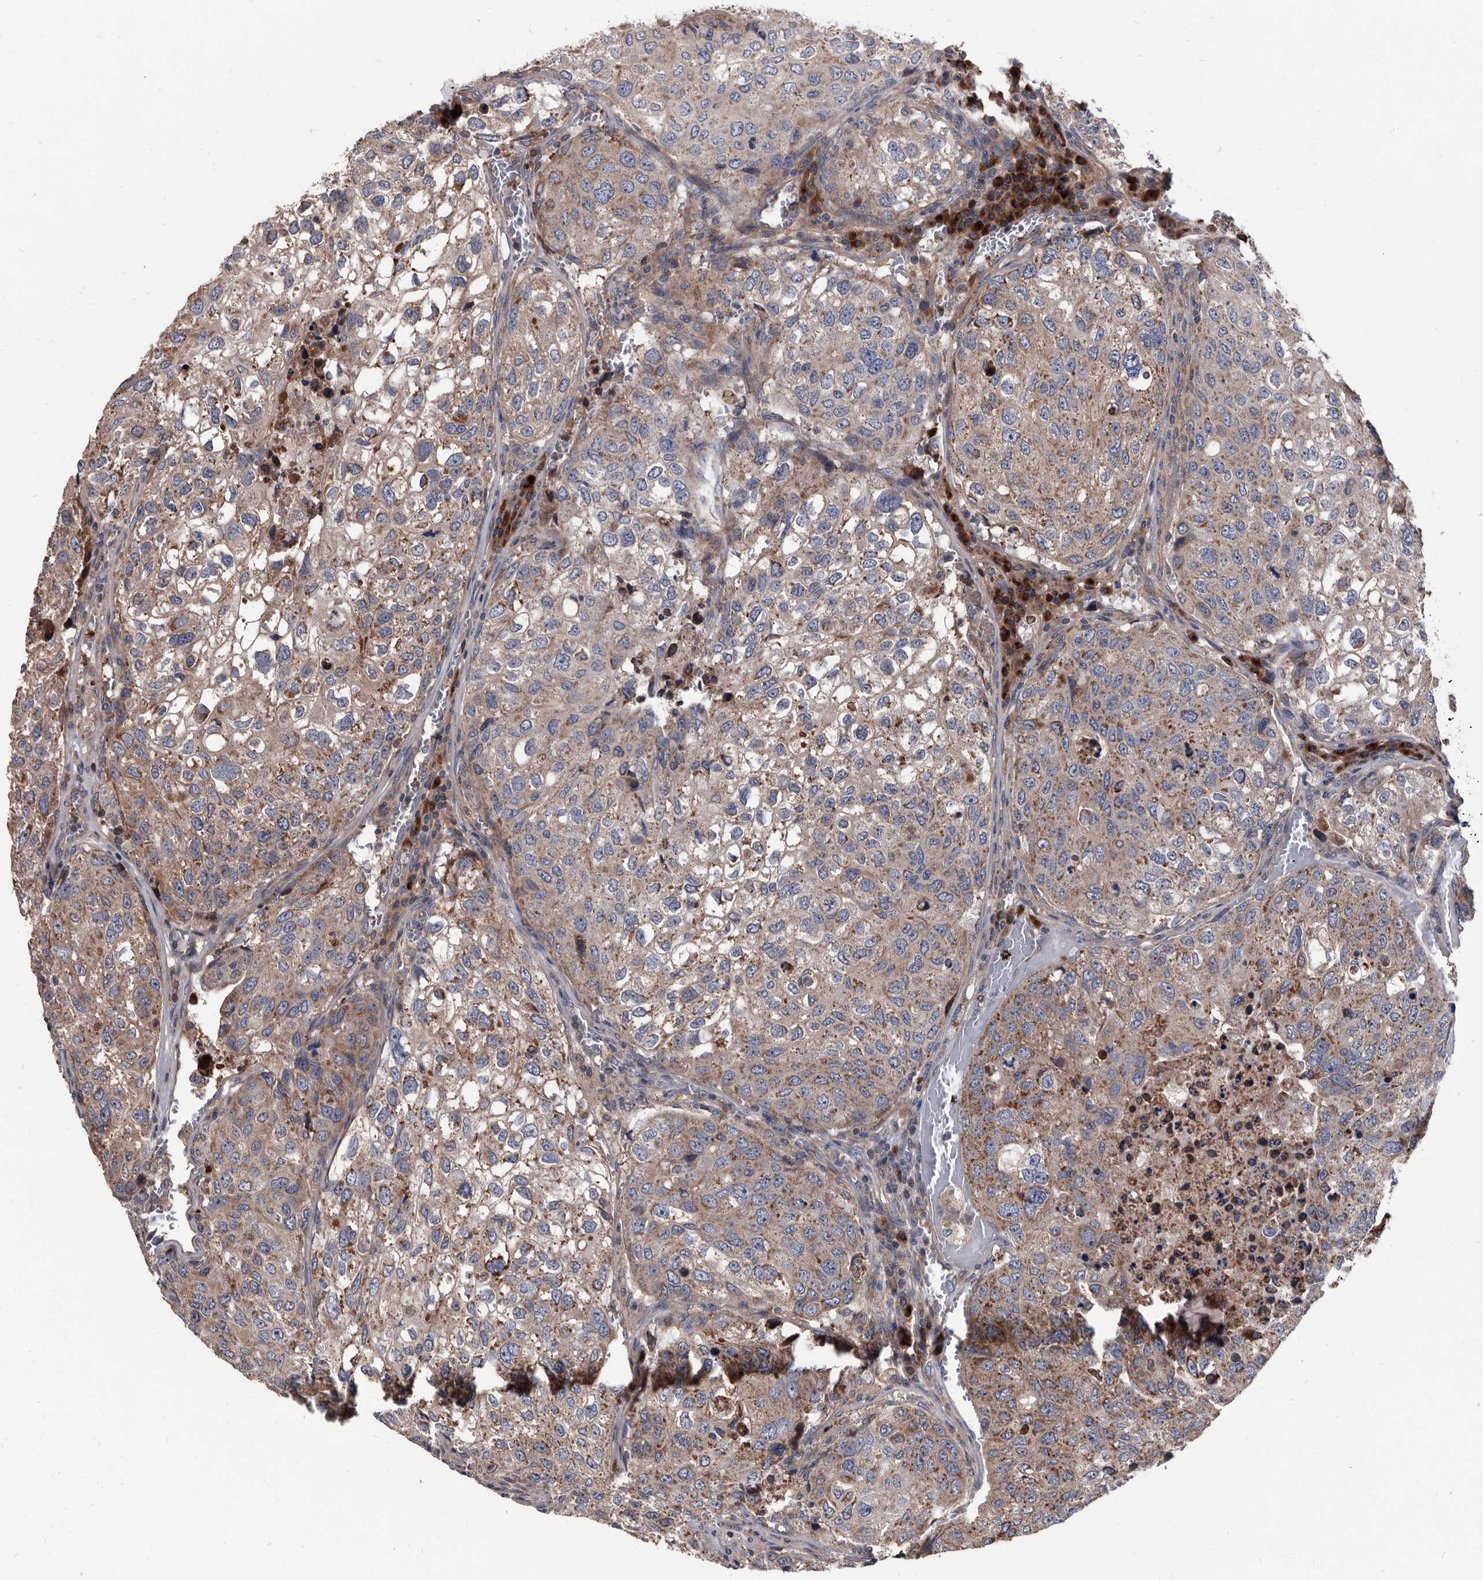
{"staining": {"intensity": "moderate", "quantity": "25%-75%", "location": "cytoplasmic/membranous"}, "tissue": "urothelial cancer", "cell_type": "Tumor cells", "image_type": "cancer", "snomed": [{"axis": "morphology", "description": "Urothelial carcinoma, High grade"}, {"axis": "topography", "description": "Lymph node"}, {"axis": "topography", "description": "Urinary bladder"}], "caption": "Immunohistochemistry micrograph of human urothelial cancer stained for a protein (brown), which reveals medium levels of moderate cytoplasmic/membranous expression in about 25%-75% of tumor cells.", "gene": "DTNBP1", "patient": {"sex": "male", "age": 51}}